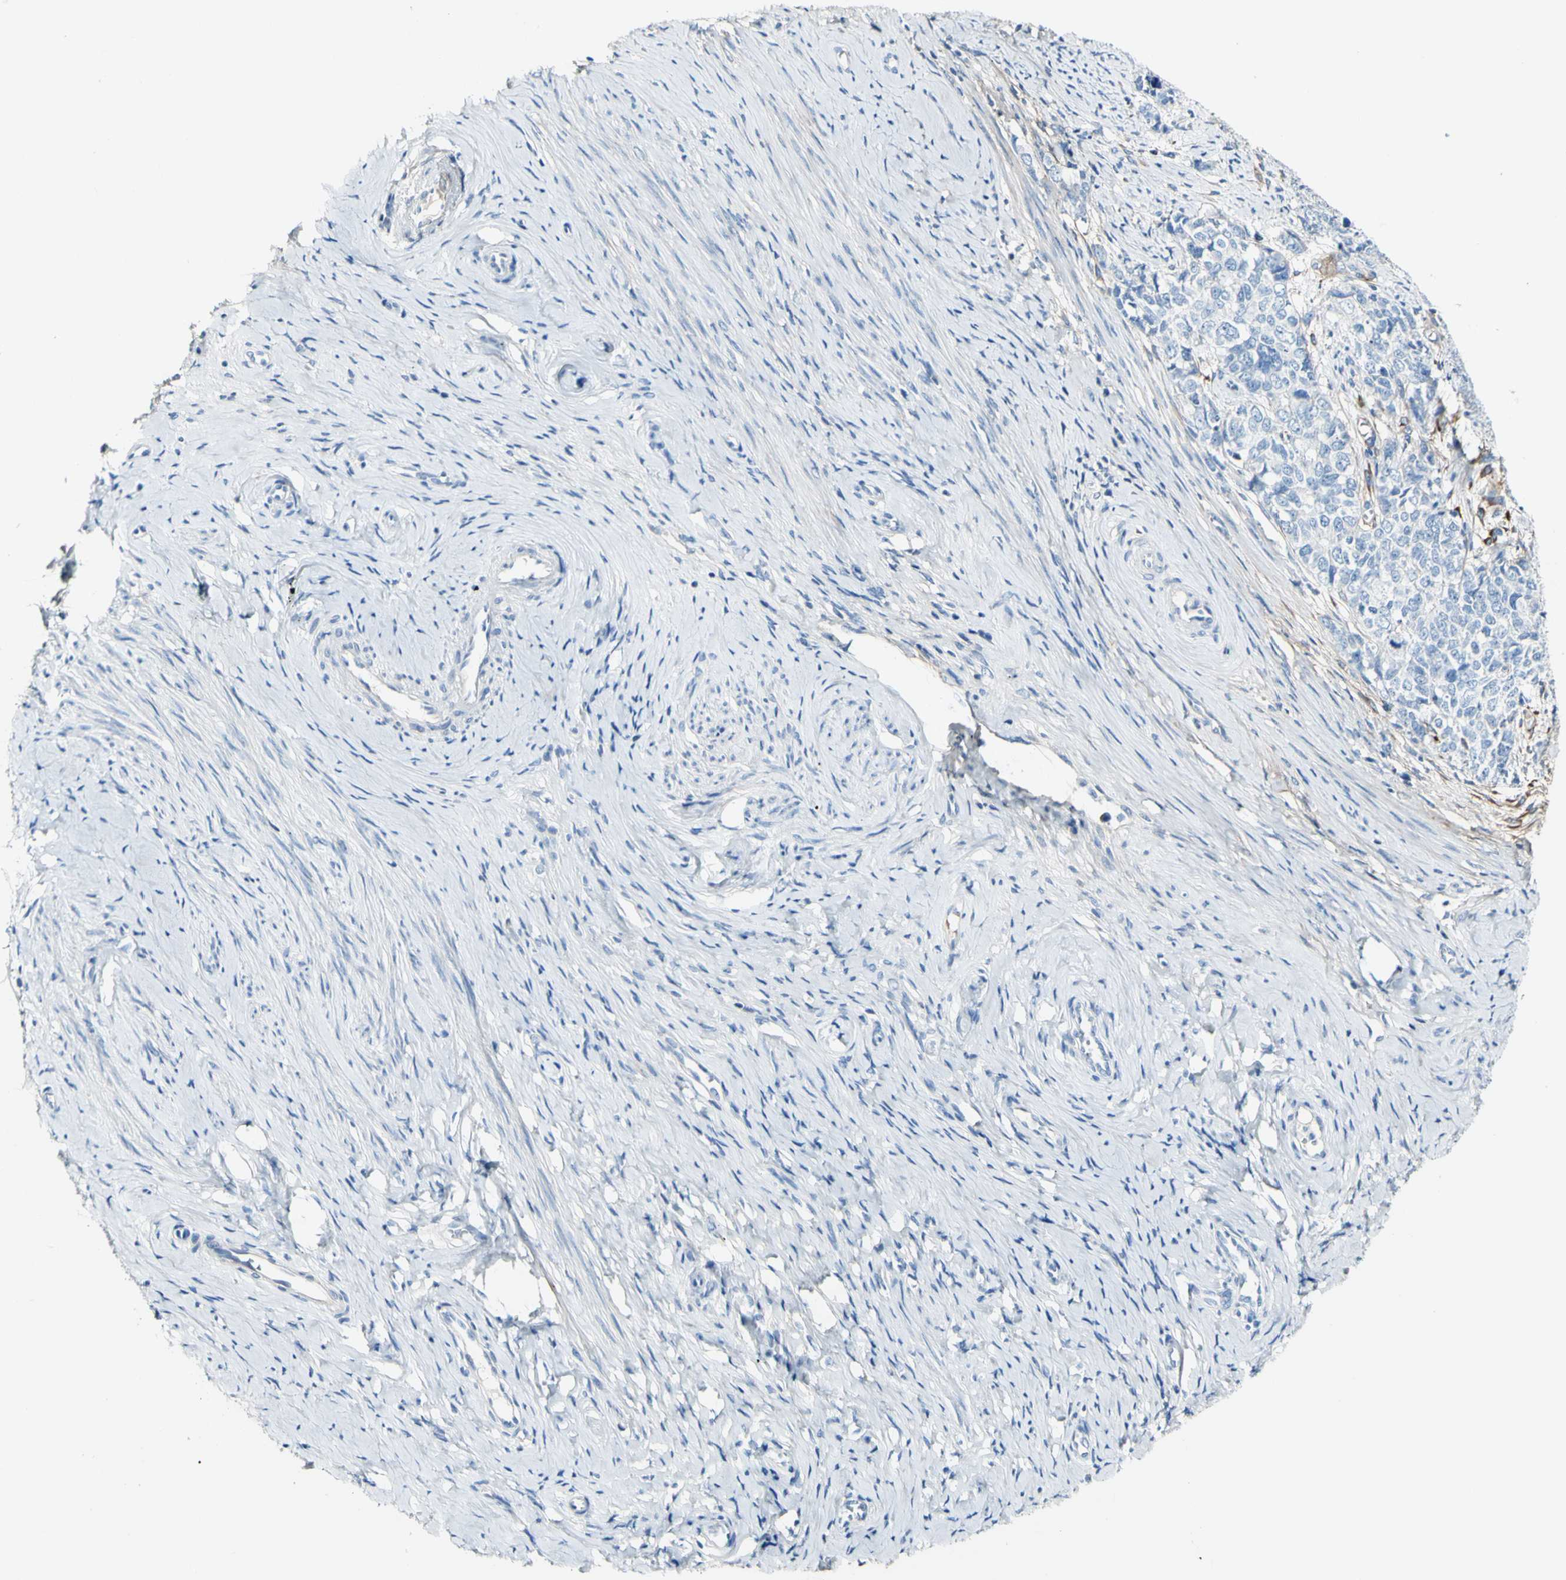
{"staining": {"intensity": "negative", "quantity": "none", "location": "none"}, "tissue": "cervical cancer", "cell_type": "Tumor cells", "image_type": "cancer", "snomed": [{"axis": "morphology", "description": "Squamous cell carcinoma, NOS"}, {"axis": "topography", "description": "Cervix"}], "caption": "Immunohistochemistry photomicrograph of neoplastic tissue: human cervical squamous cell carcinoma stained with DAB exhibits no significant protein expression in tumor cells.", "gene": "COL6A3", "patient": {"sex": "female", "age": 63}}